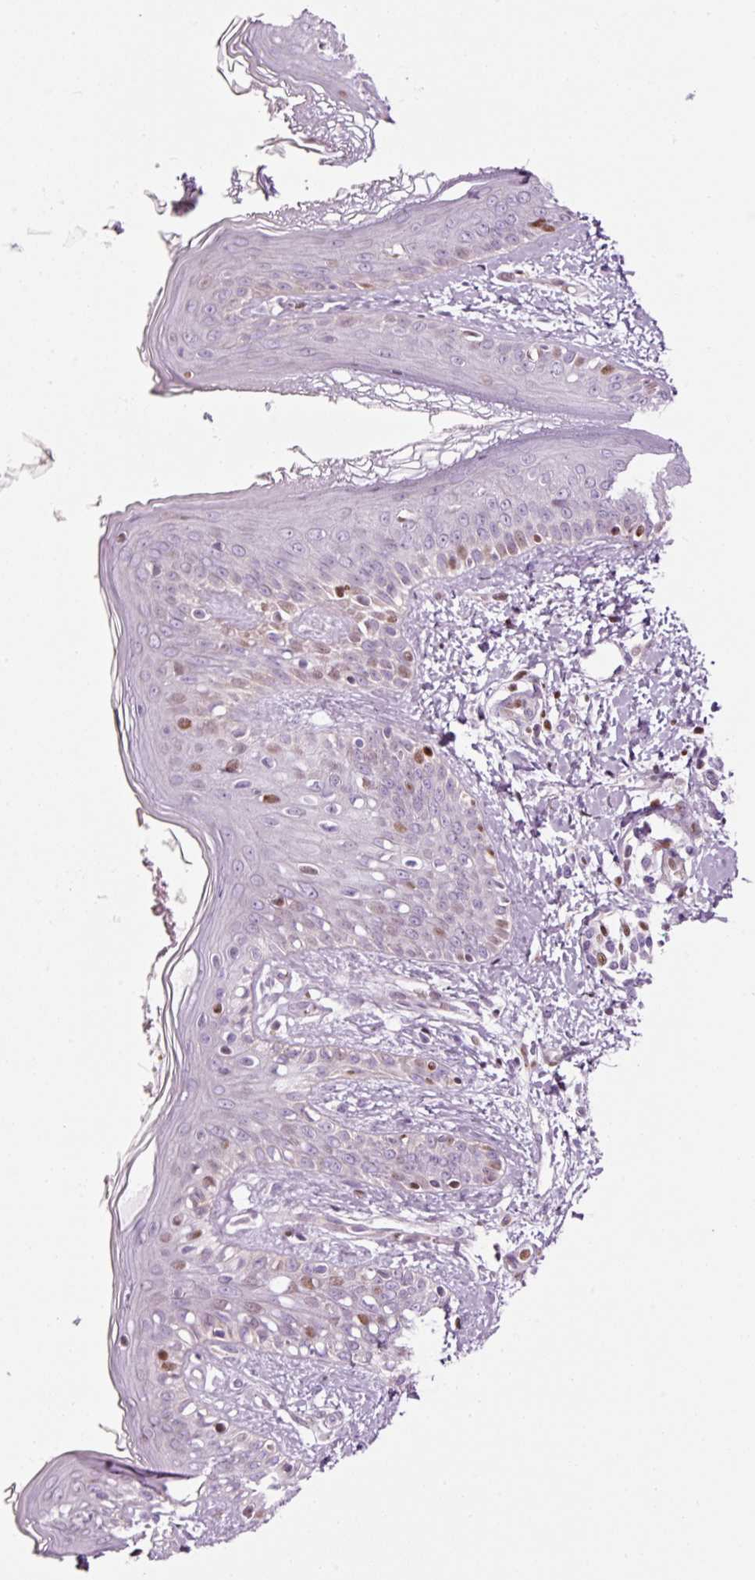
{"staining": {"intensity": "negative", "quantity": "none", "location": "none"}, "tissue": "skin", "cell_type": "Fibroblasts", "image_type": "normal", "snomed": [{"axis": "morphology", "description": "Normal tissue, NOS"}, {"axis": "topography", "description": "Skin"}], "caption": "Immunohistochemical staining of benign skin reveals no significant positivity in fibroblasts.", "gene": "ANKRD20A1", "patient": {"sex": "male", "age": 16}}